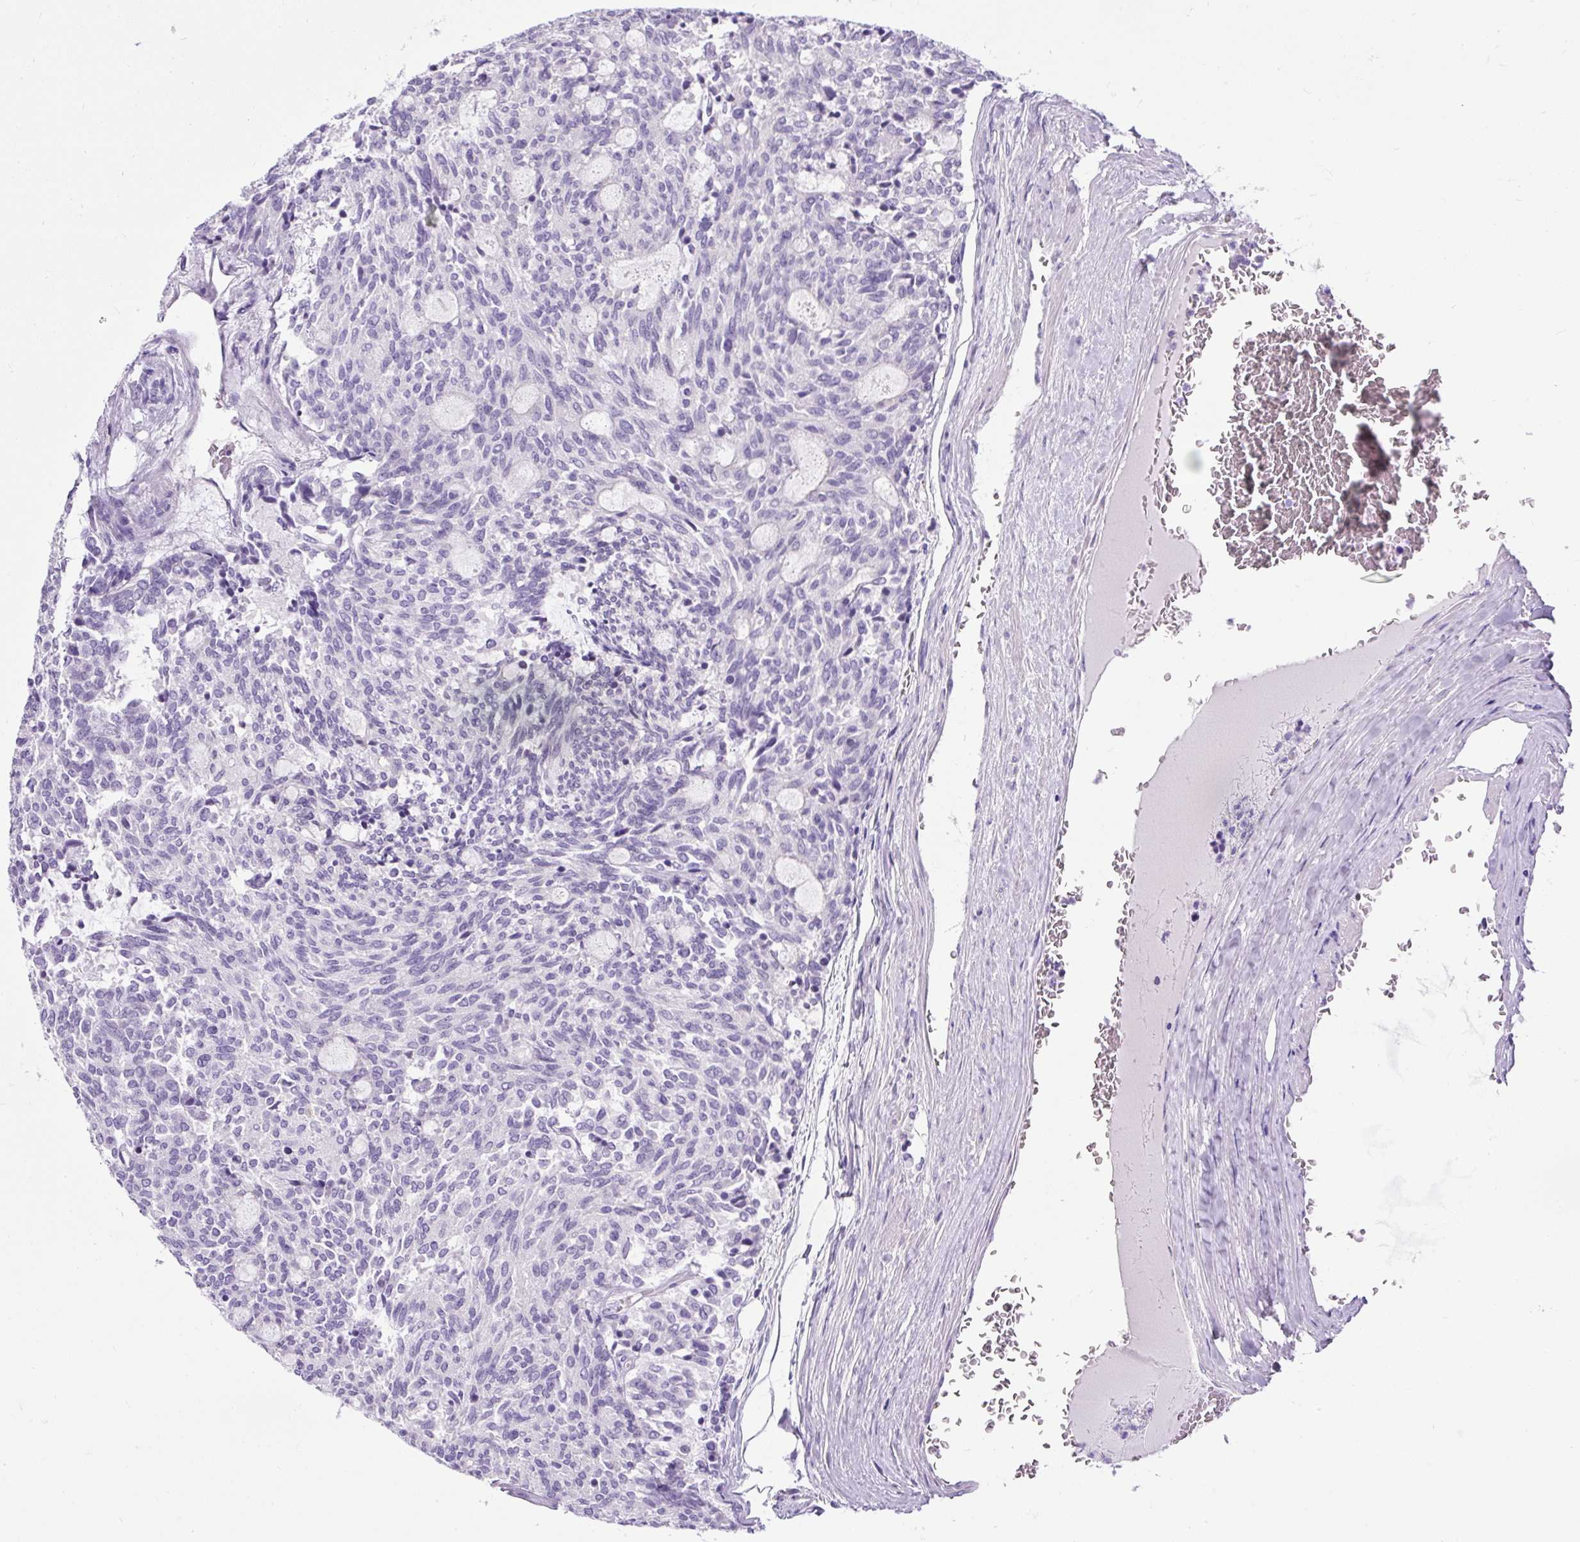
{"staining": {"intensity": "negative", "quantity": "none", "location": "none"}, "tissue": "carcinoid", "cell_type": "Tumor cells", "image_type": "cancer", "snomed": [{"axis": "morphology", "description": "Carcinoid, malignant, NOS"}, {"axis": "topography", "description": "Pancreas"}], "caption": "Carcinoid (malignant) was stained to show a protein in brown. There is no significant expression in tumor cells. The staining was performed using DAB (3,3'-diaminobenzidine) to visualize the protein expression in brown, while the nuclei were stained in blue with hematoxylin (Magnification: 20x).", "gene": "UPP1", "patient": {"sex": "female", "age": 54}}